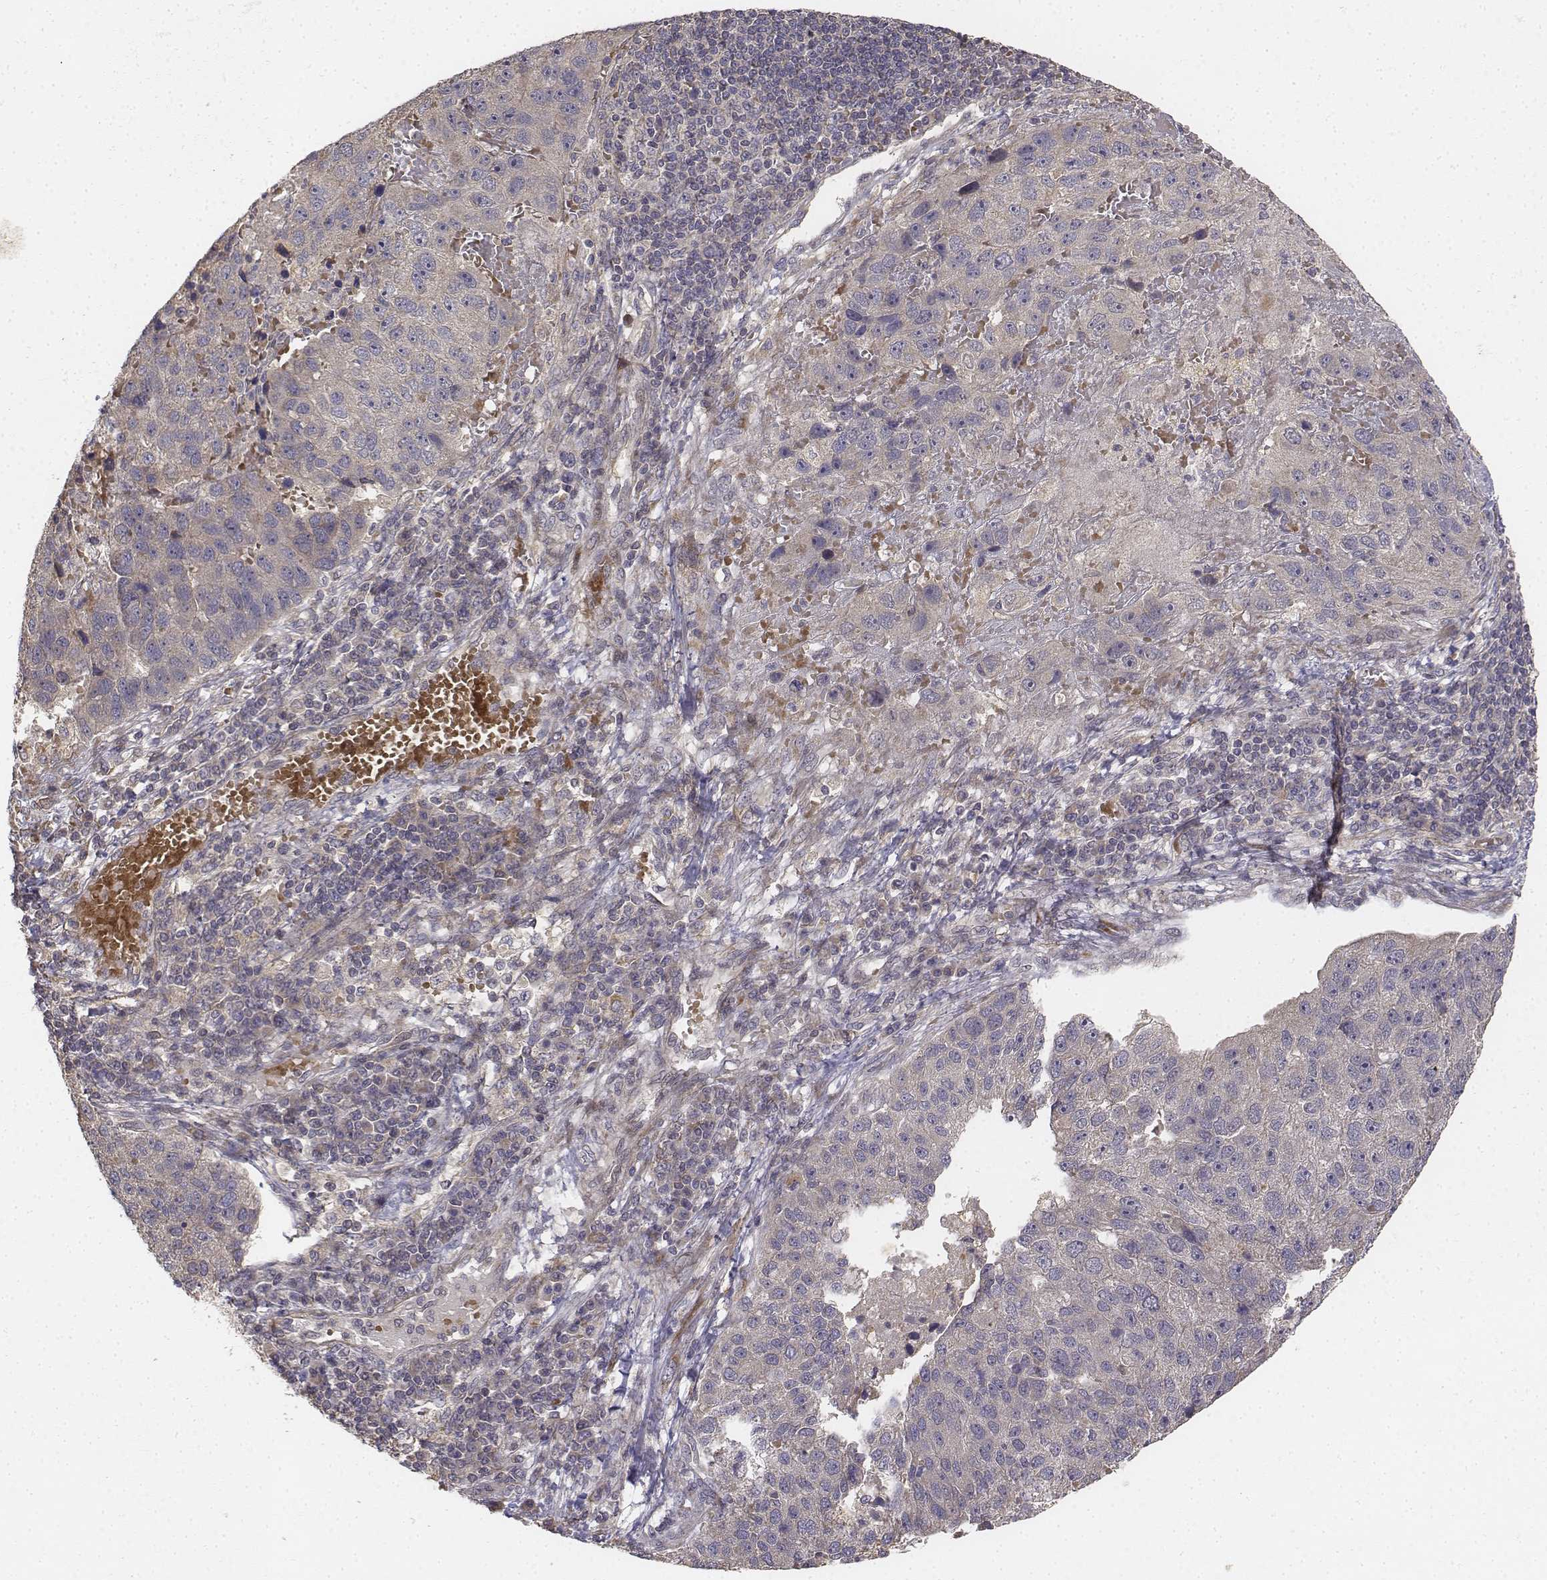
{"staining": {"intensity": "negative", "quantity": "none", "location": "none"}, "tissue": "pancreatic cancer", "cell_type": "Tumor cells", "image_type": "cancer", "snomed": [{"axis": "morphology", "description": "Adenocarcinoma, NOS"}, {"axis": "topography", "description": "Pancreas"}], "caption": "Tumor cells show no significant staining in pancreatic cancer.", "gene": "FBXO21", "patient": {"sex": "female", "age": 61}}